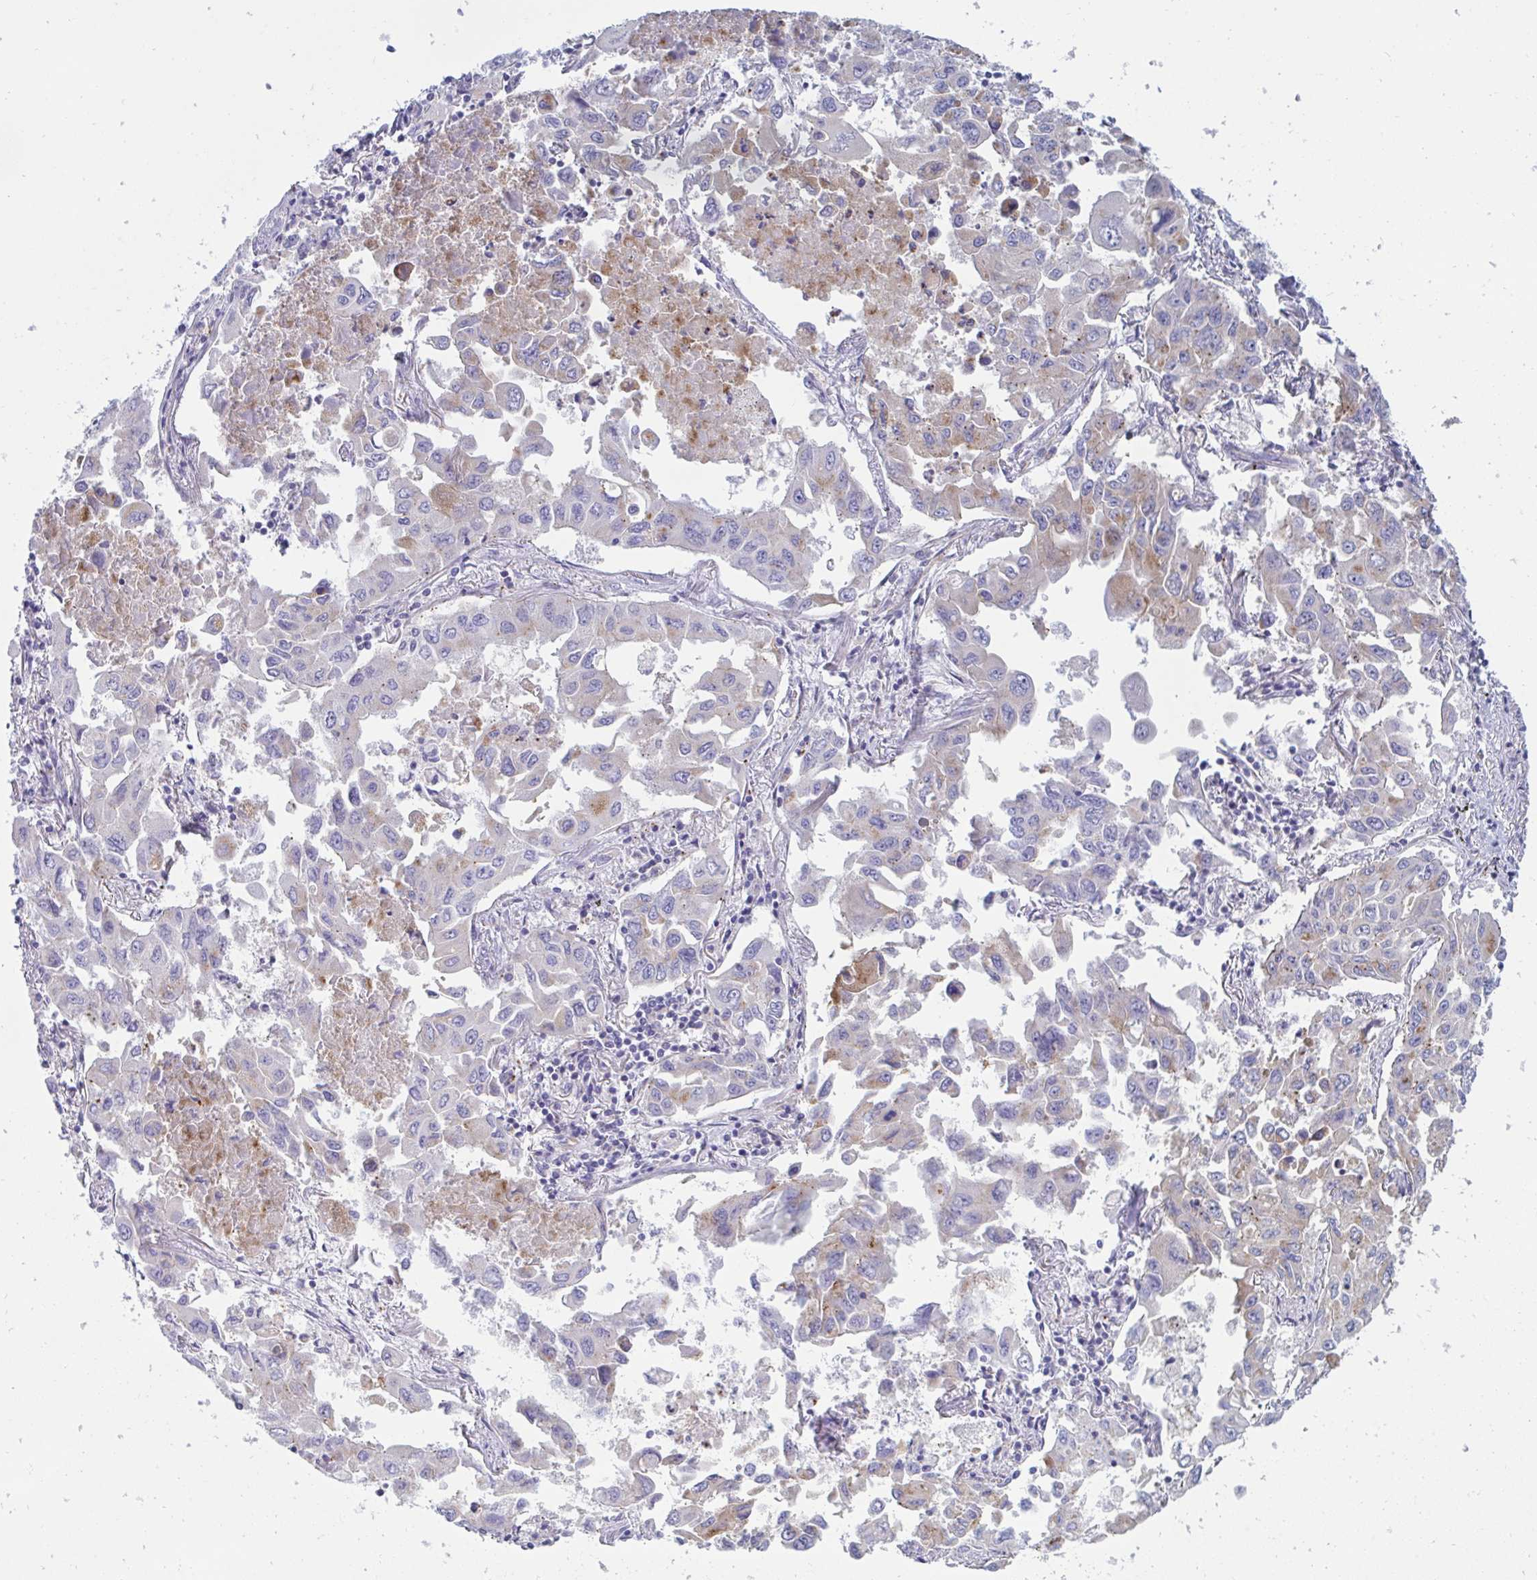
{"staining": {"intensity": "weak", "quantity": "<25%", "location": "cytoplasmic/membranous"}, "tissue": "lung cancer", "cell_type": "Tumor cells", "image_type": "cancer", "snomed": [{"axis": "morphology", "description": "Adenocarcinoma, NOS"}, {"axis": "topography", "description": "Lung"}], "caption": "Tumor cells show no significant expression in adenocarcinoma (lung).", "gene": "SLC9A6", "patient": {"sex": "male", "age": 64}}